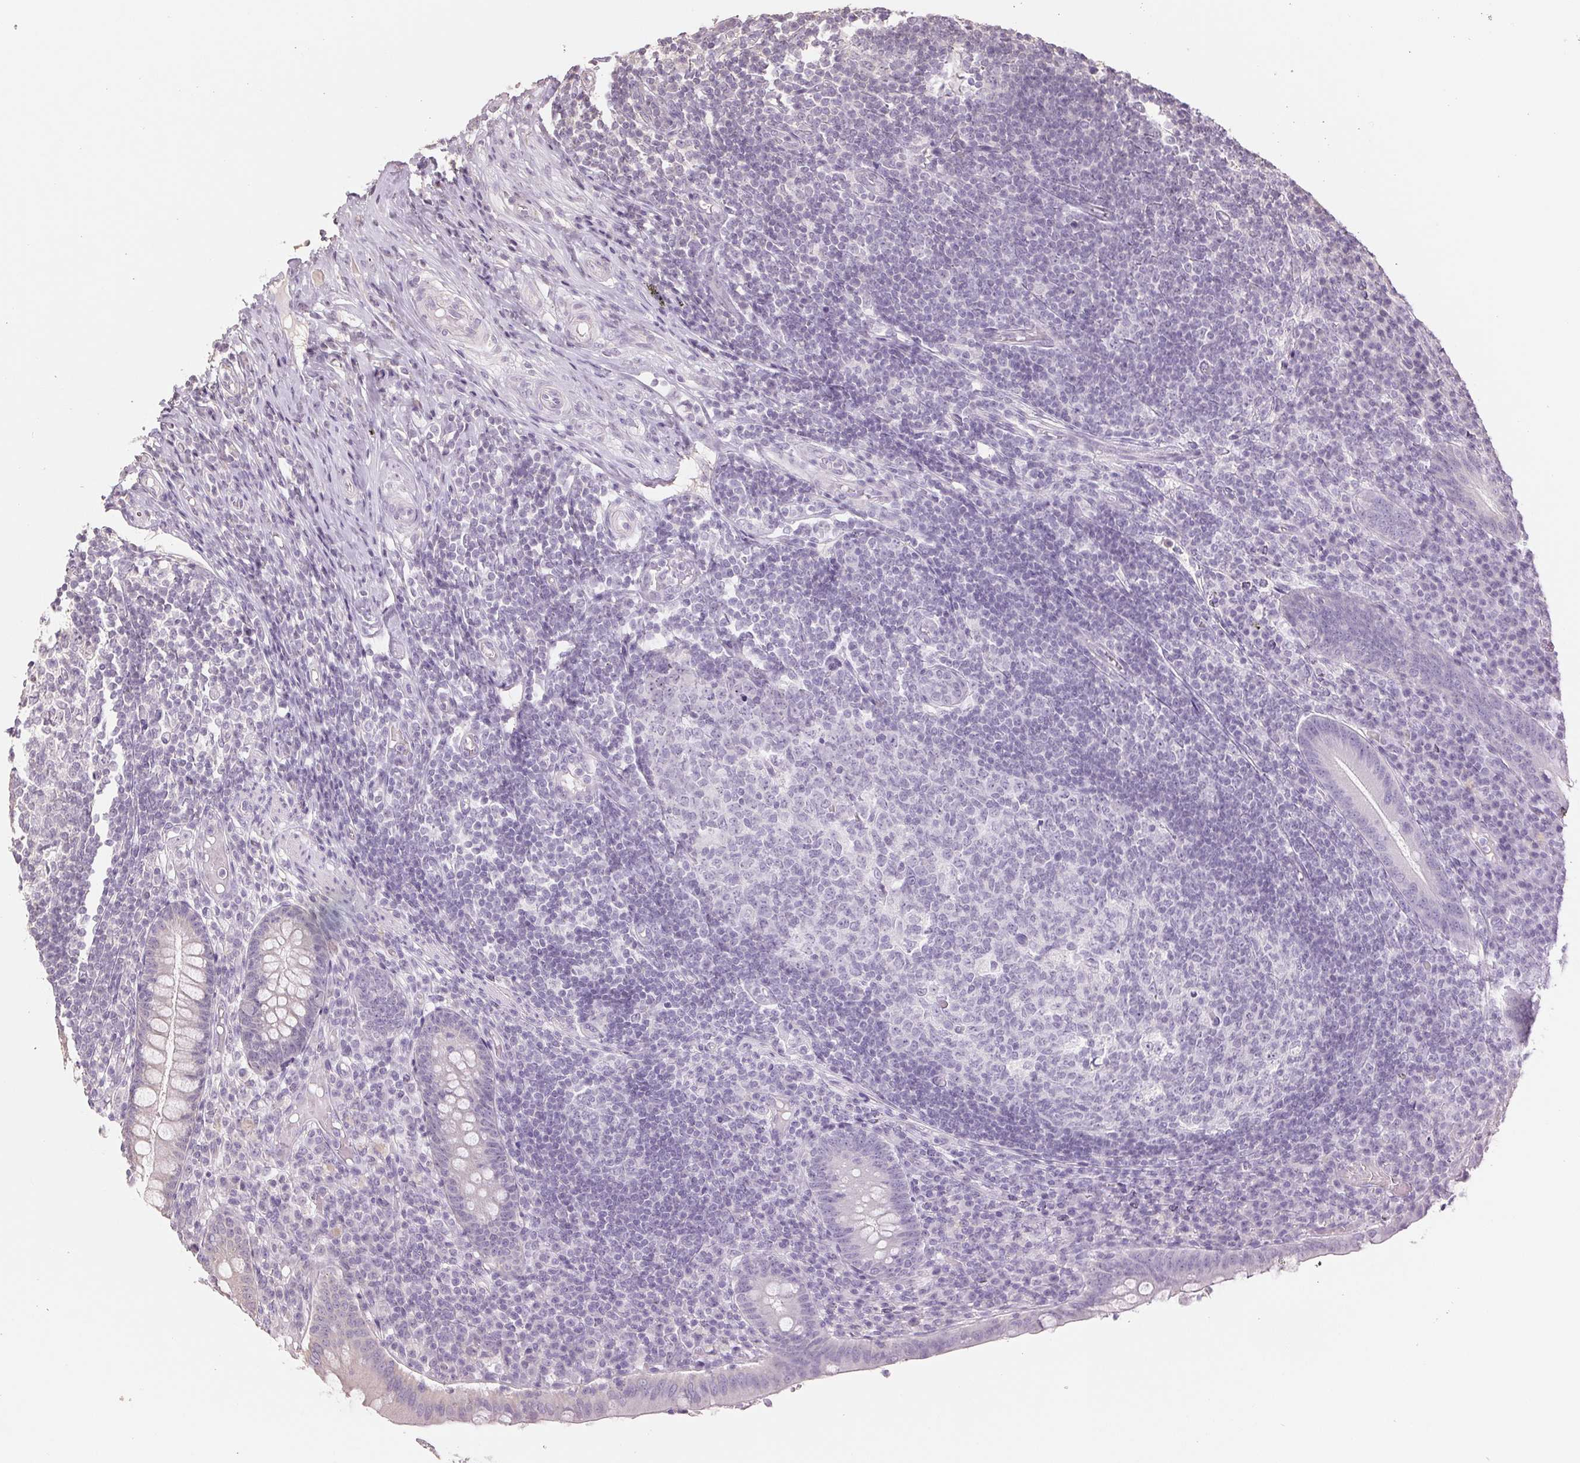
{"staining": {"intensity": "negative", "quantity": "none", "location": "none"}, "tissue": "appendix", "cell_type": "Glandular cells", "image_type": "normal", "snomed": [{"axis": "morphology", "description": "Normal tissue, NOS"}, {"axis": "topography", "description": "Appendix"}], "caption": "A high-resolution photomicrograph shows immunohistochemistry (IHC) staining of benign appendix, which shows no significant expression in glandular cells.", "gene": "COX14", "patient": {"sex": "male", "age": 18}}